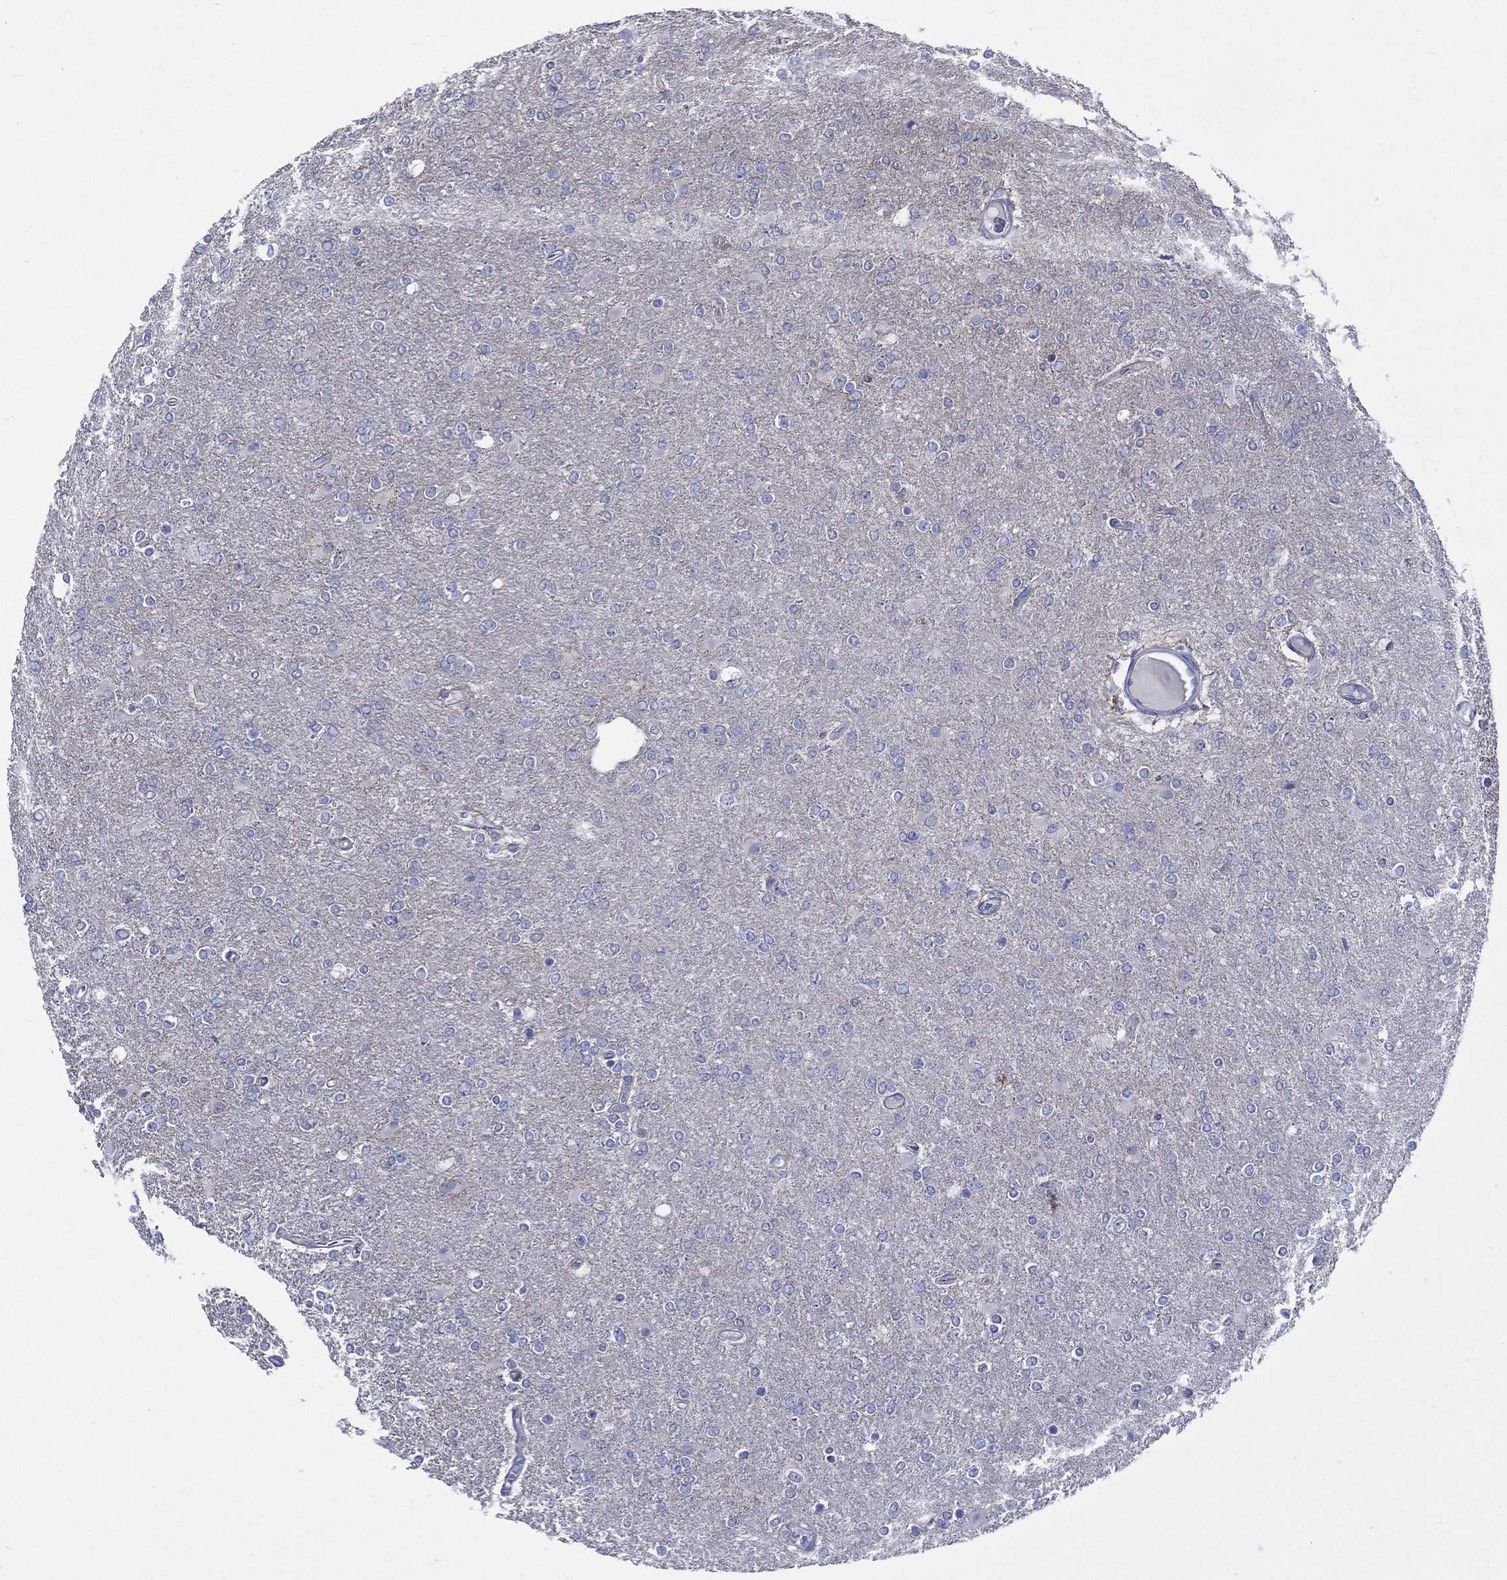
{"staining": {"intensity": "negative", "quantity": "none", "location": "none"}, "tissue": "glioma", "cell_type": "Tumor cells", "image_type": "cancer", "snomed": [{"axis": "morphology", "description": "Glioma, malignant, High grade"}, {"axis": "topography", "description": "Cerebral cortex"}], "caption": "This is a photomicrograph of immunohistochemistry staining of malignant glioma (high-grade), which shows no staining in tumor cells. (DAB (3,3'-diaminobenzidine) immunohistochemistry visualized using brightfield microscopy, high magnification).", "gene": "C5orf46", "patient": {"sex": "male", "age": 70}}